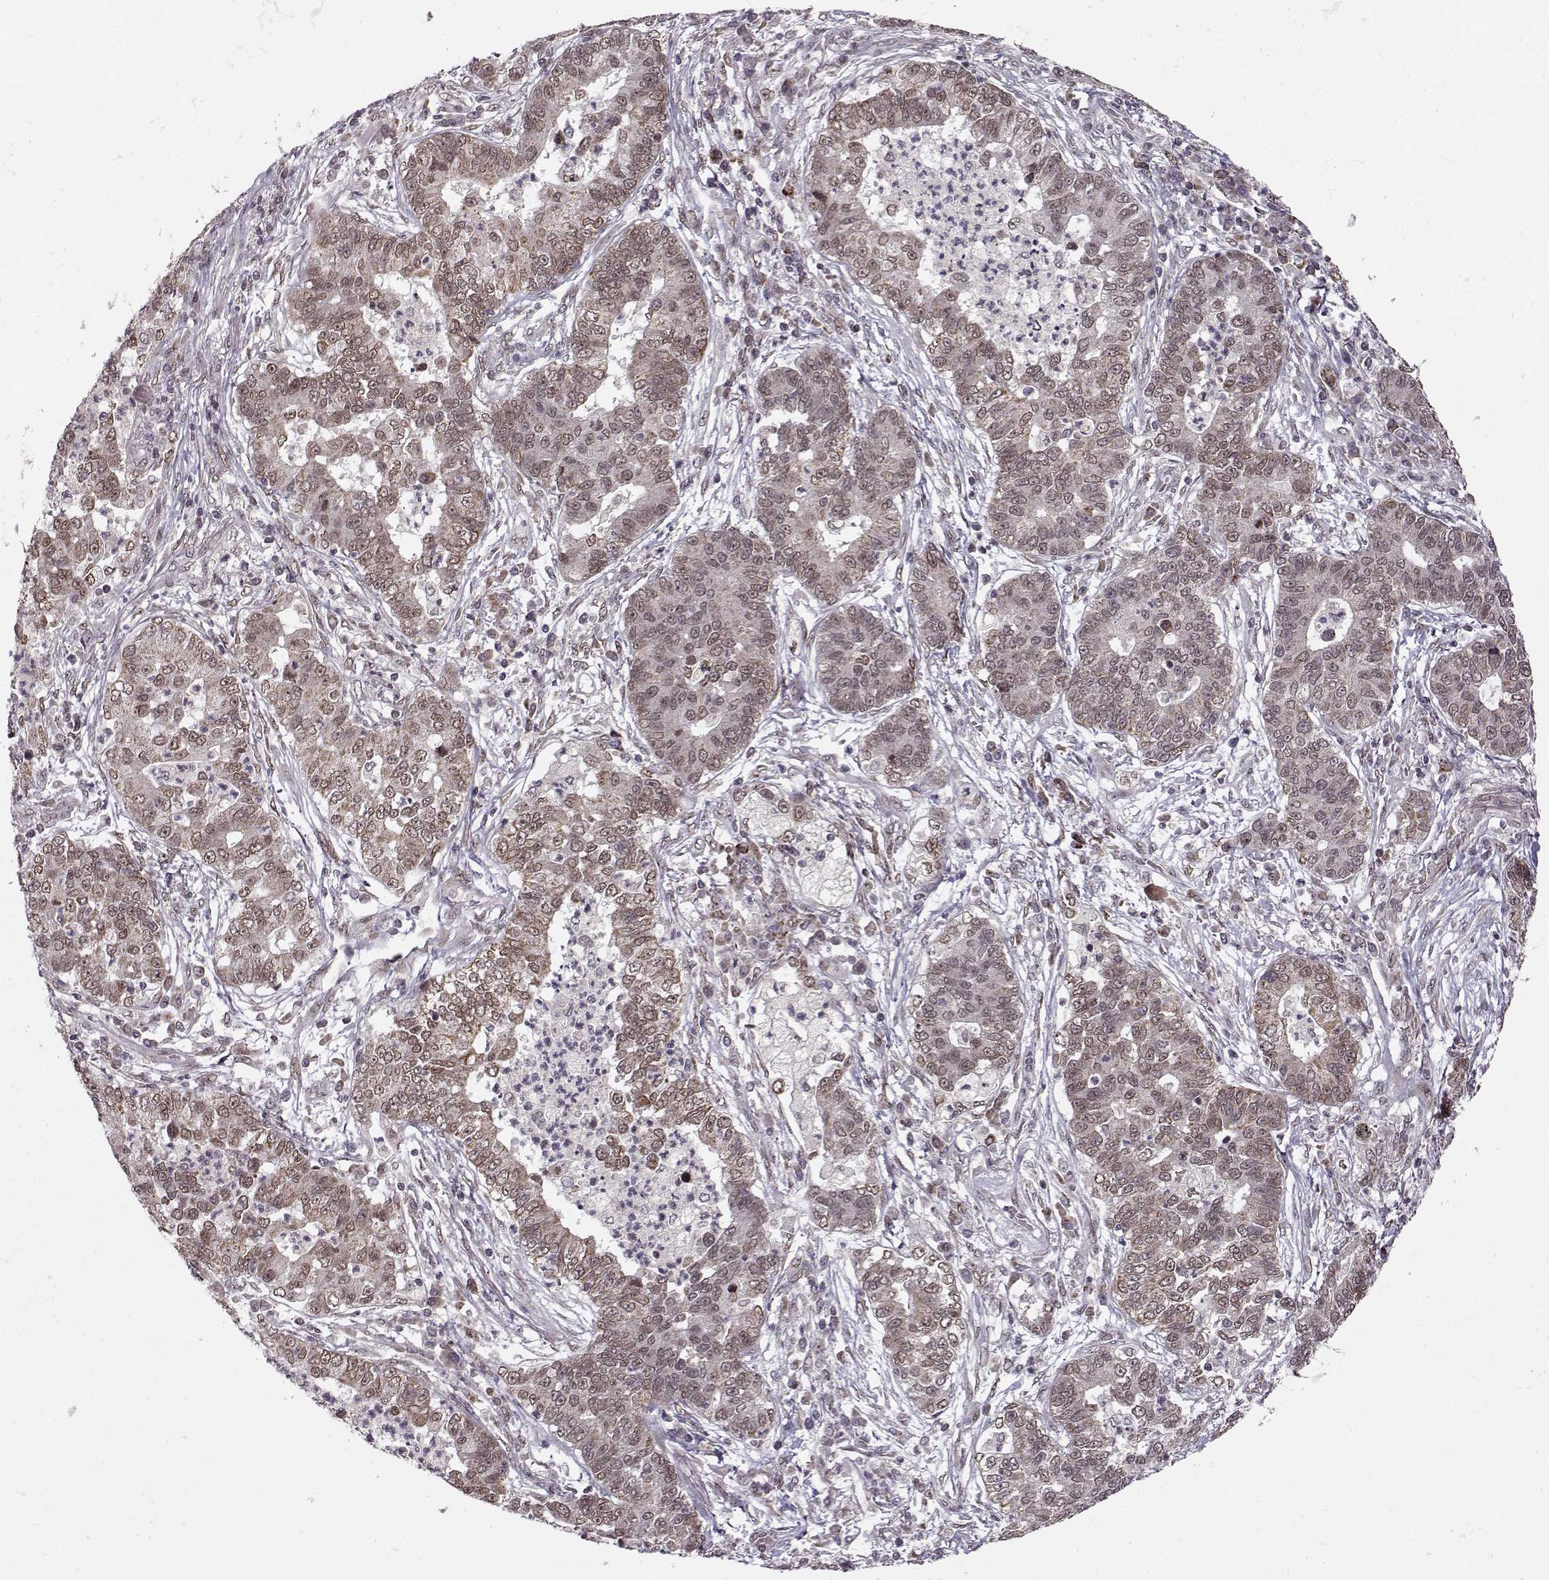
{"staining": {"intensity": "weak", "quantity": "25%-75%", "location": "cytoplasmic/membranous,nuclear"}, "tissue": "lung cancer", "cell_type": "Tumor cells", "image_type": "cancer", "snomed": [{"axis": "morphology", "description": "Adenocarcinoma, NOS"}, {"axis": "topography", "description": "Lung"}], "caption": "The photomicrograph exhibits a brown stain indicating the presence of a protein in the cytoplasmic/membranous and nuclear of tumor cells in adenocarcinoma (lung). The staining was performed using DAB, with brown indicating positive protein expression. Nuclei are stained blue with hematoxylin.", "gene": "RAI1", "patient": {"sex": "female", "age": 57}}